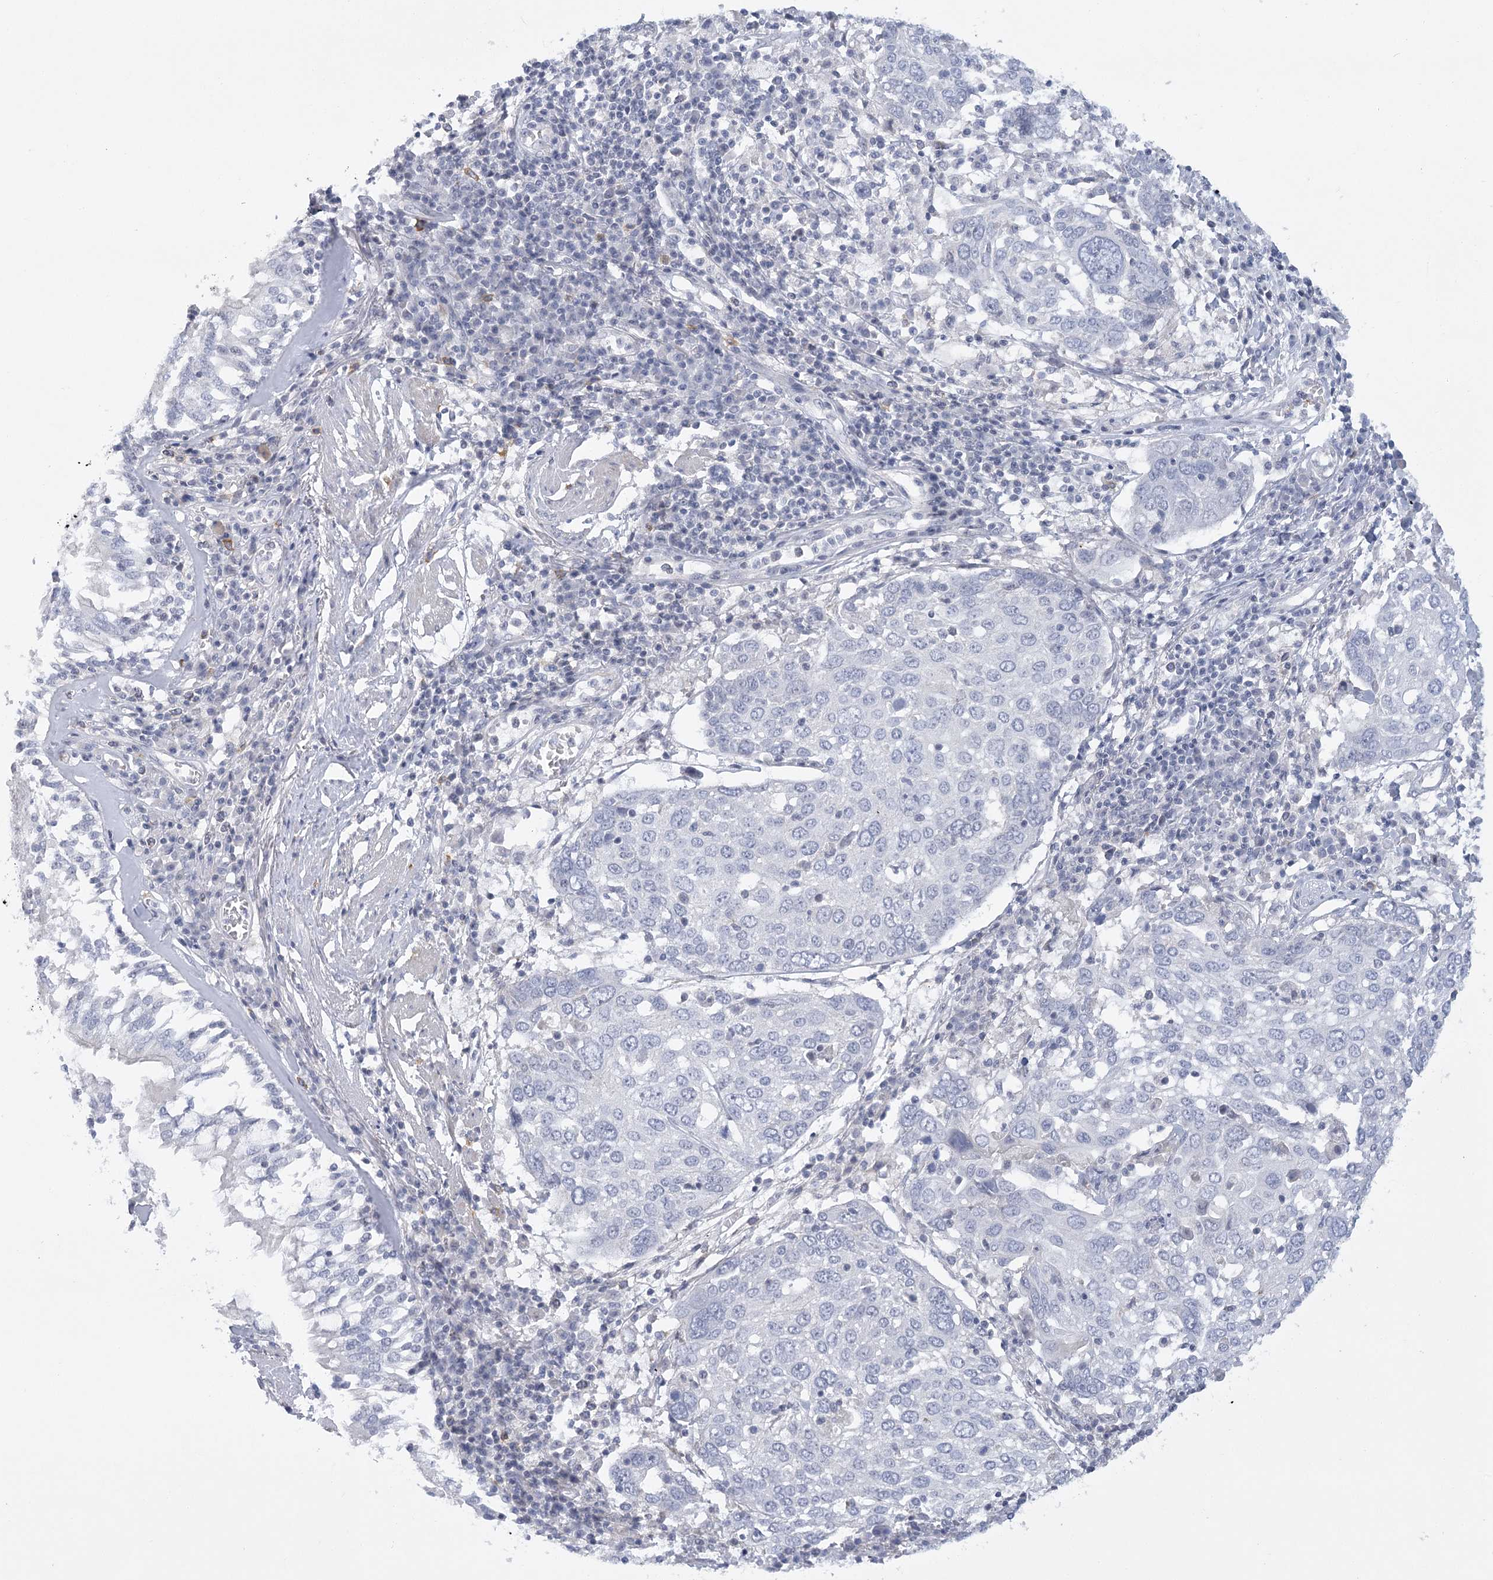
{"staining": {"intensity": "negative", "quantity": "none", "location": "none"}, "tissue": "lung cancer", "cell_type": "Tumor cells", "image_type": "cancer", "snomed": [{"axis": "morphology", "description": "Squamous cell carcinoma, NOS"}, {"axis": "topography", "description": "Lung"}], "caption": "Image shows no protein positivity in tumor cells of lung cancer tissue.", "gene": "FAM76B", "patient": {"sex": "male", "age": 65}}